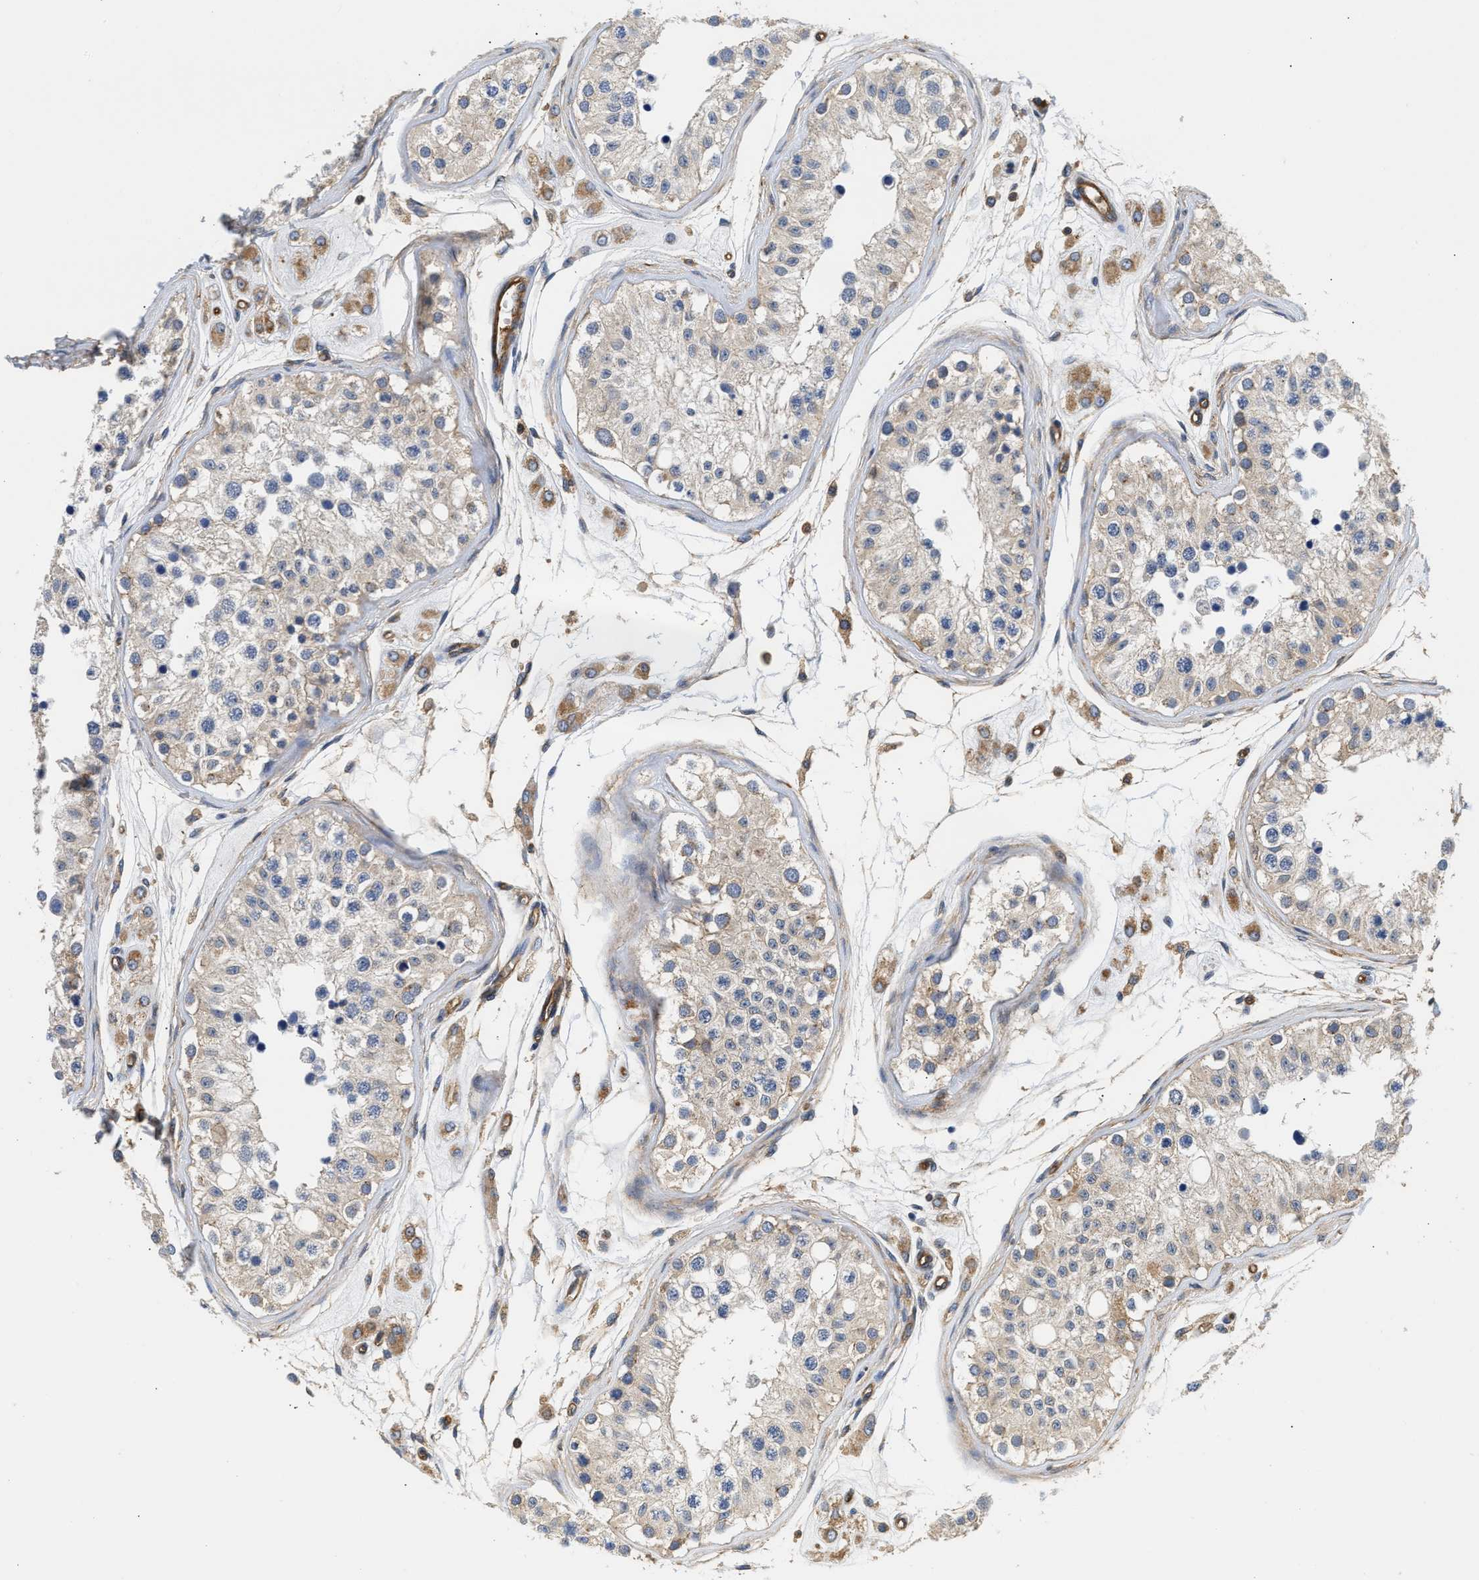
{"staining": {"intensity": "moderate", "quantity": "25%-75%", "location": "cytoplasmic/membranous"}, "tissue": "testis", "cell_type": "Cells in seminiferous ducts", "image_type": "normal", "snomed": [{"axis": "morphology", "description": "Normal tissue, NOS"}, {"axis": "morphology", "description": "Adenocarcinoma, metastatic, NOS"}, {"axis": "topography", "description": "Testis"}], "caption": "Protein staining by immunohistochemistry (IHC) reveals moderate cytoplasmic/membranous staining in about 25%-75% of cells in seminiferous ducts in unremarkable testis.", "gene": "SAMD9L", "patient": {"sex": "male", "age": 26}}